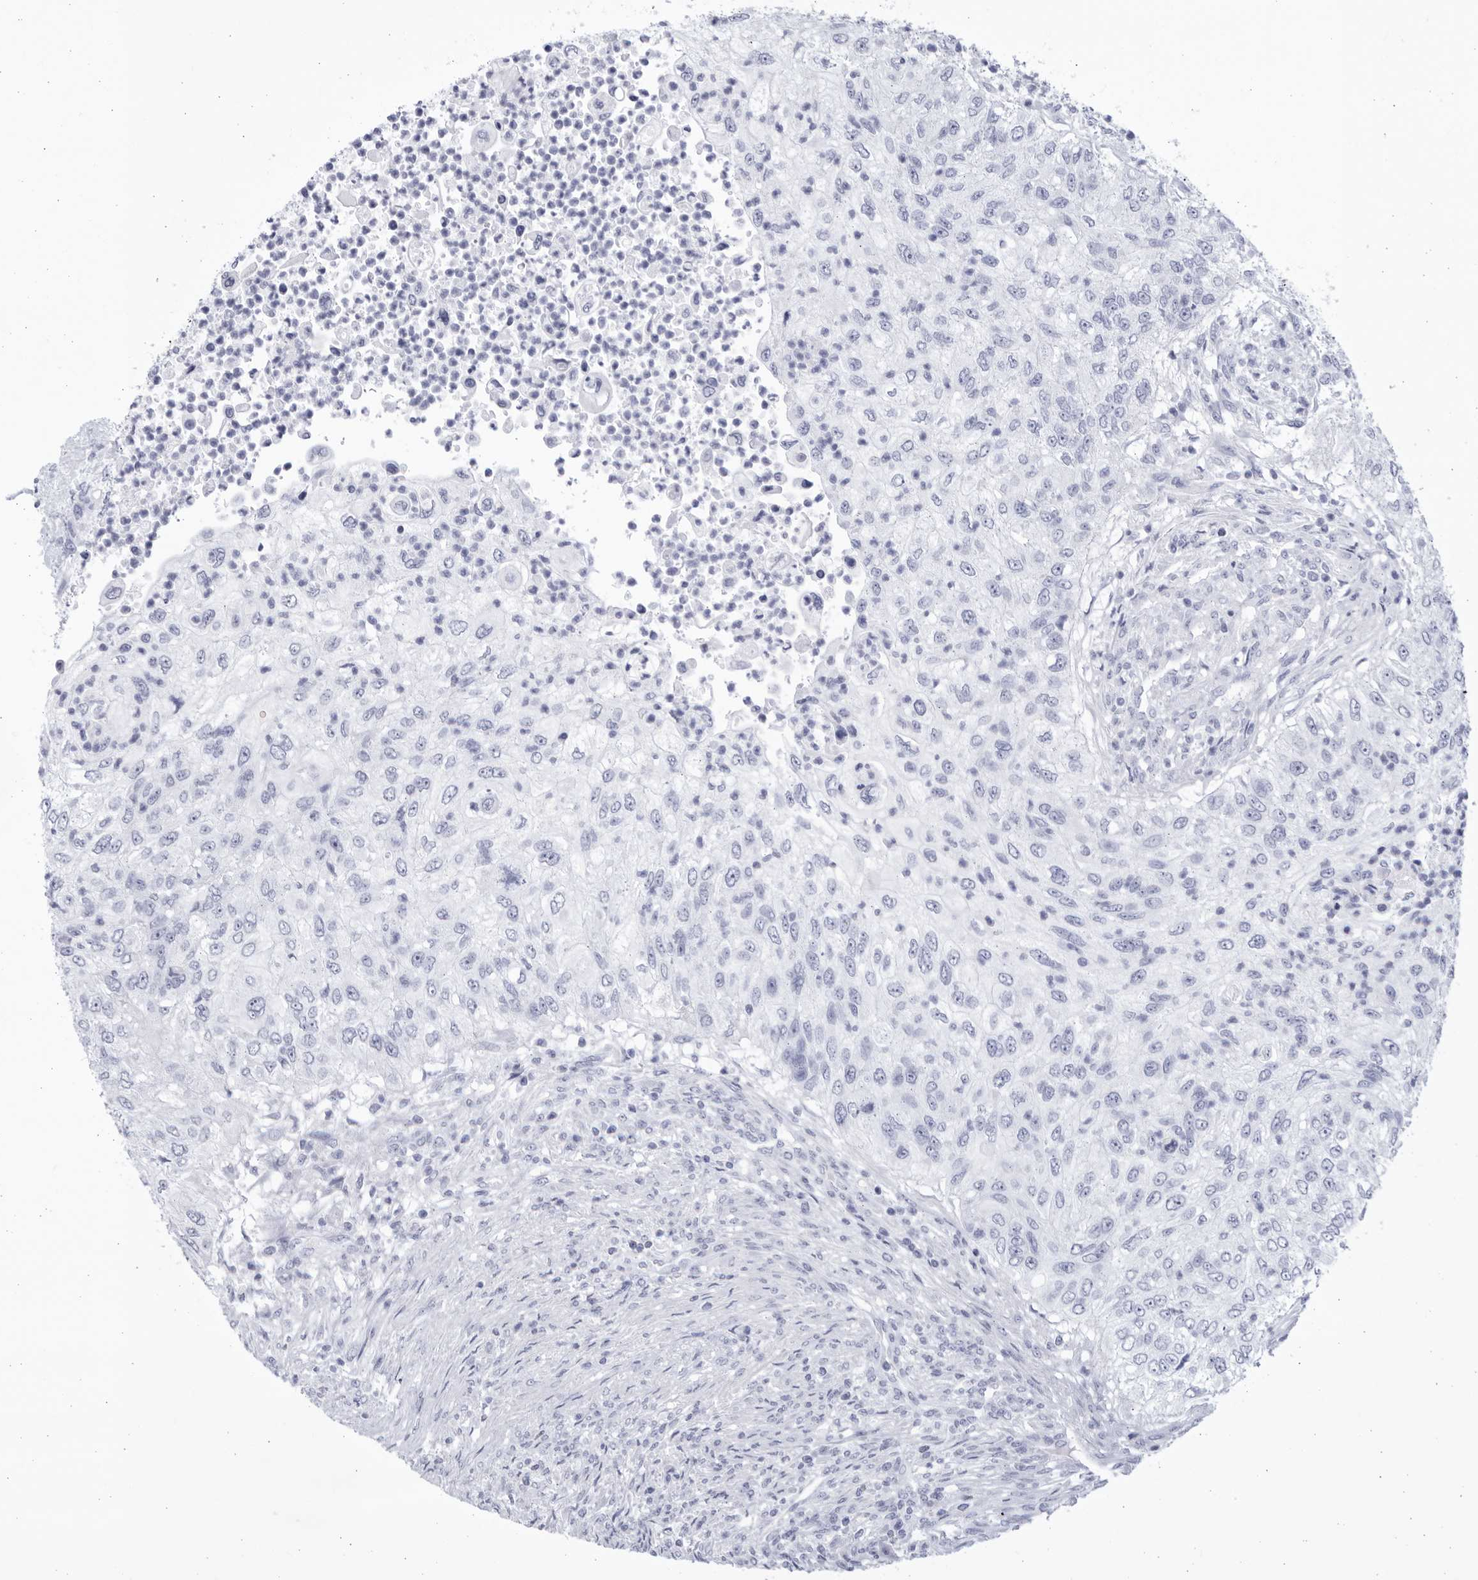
{"staining": {"intensity": "negative", "quantity": "none", "location": "none"}, "tissue": "urothelial cancer", "cell_type": "Tumor cells", "image_type": "cancer", "snomed": [{"axis": "morphology", "description": "Urothelial carcinoma, High grade"}, {"axis": "topography", "description": "Urinary bladder"}], "caption": "Tumor cells show no significant positivity in urothelial cancer.", "gene": "CCDC181", "patient": {"sex": "female", "age": 60}}